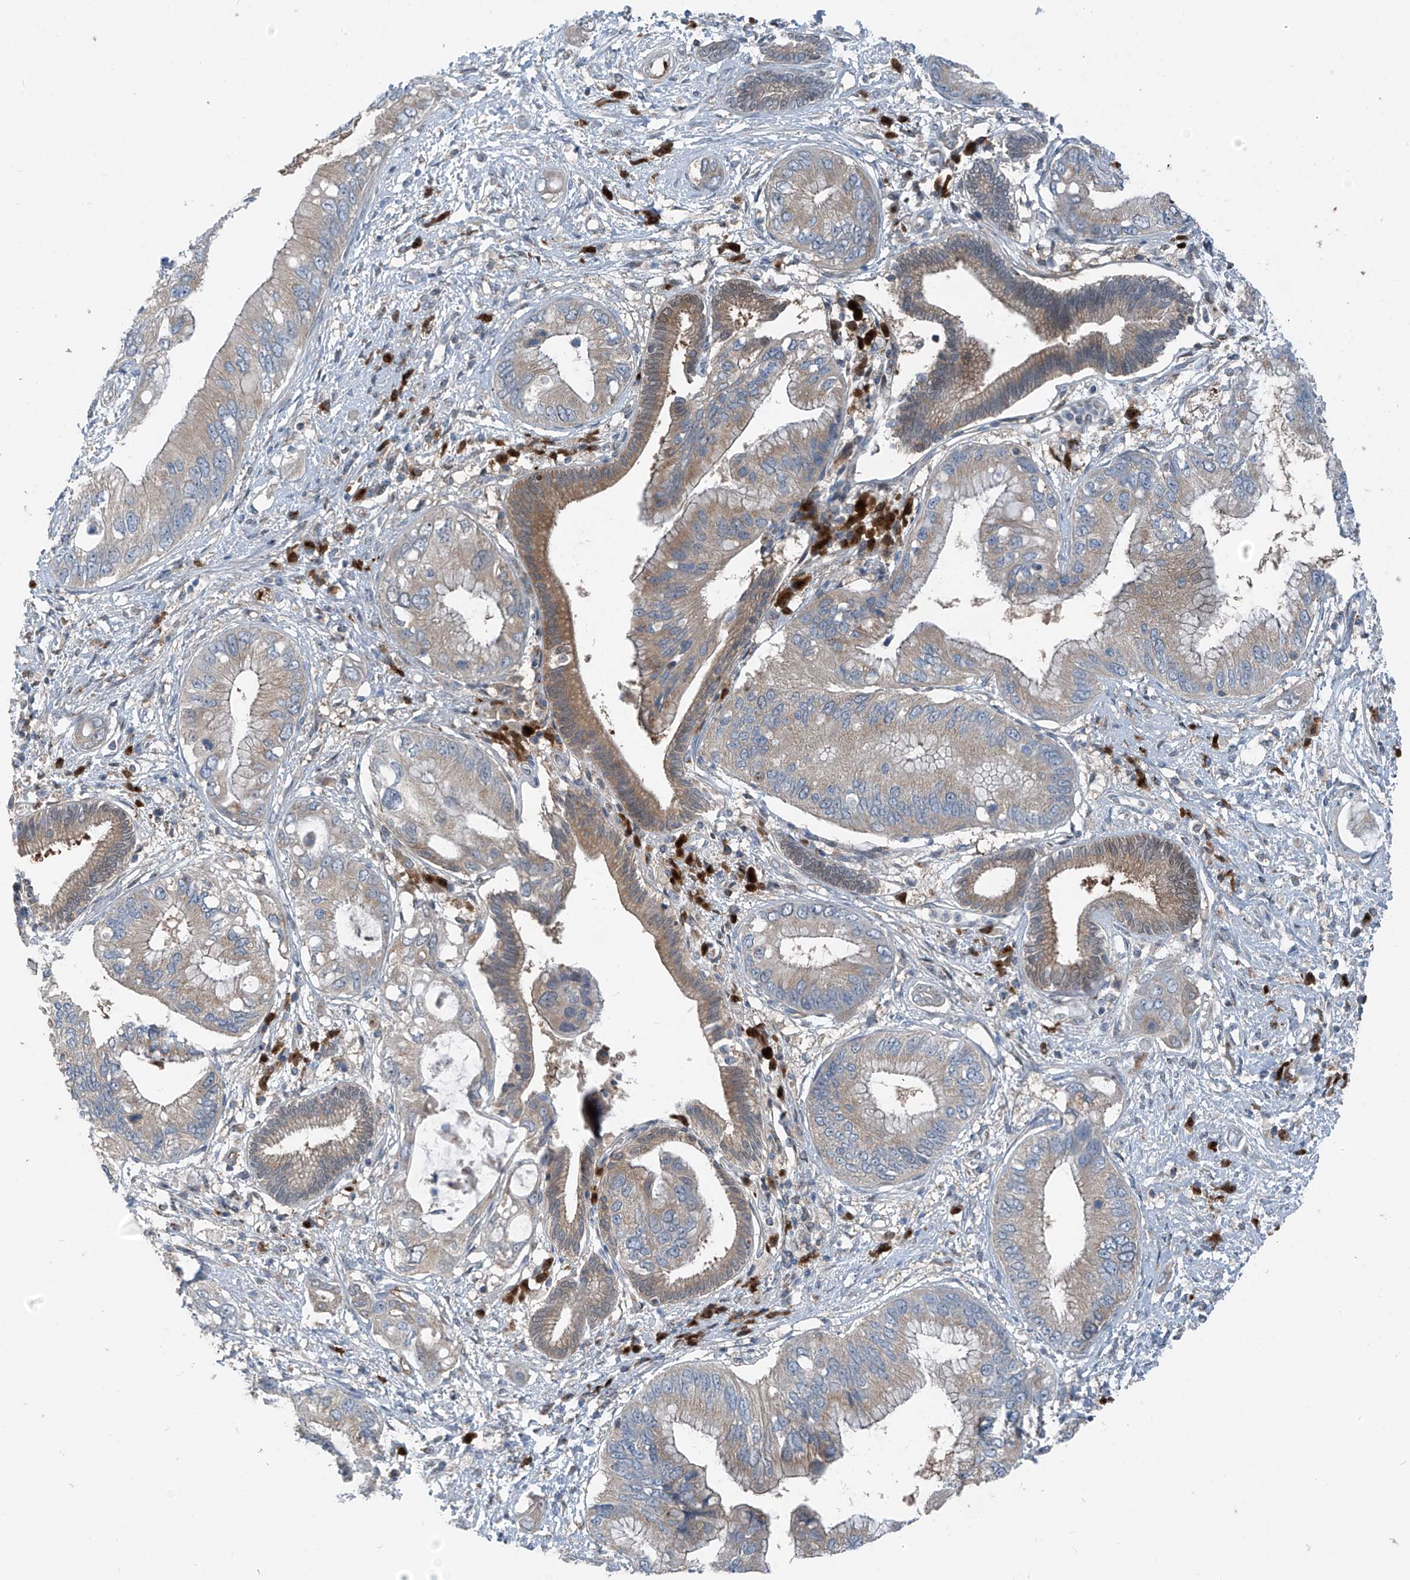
{"staining": {"intensity": "negative", "quantity": "none", "location": "none"}, "tissue": "pancreatic cancer", "cell_type": "Tumor cells", "image_type": "cancer", "snomed": [{"axis": "morphology", "description": "Inflammation, NOS"}, {"axis": "morphology", "description": "Adenocarcinoma, NOS"}, {"axis": "topography", "description": "Pancreas"}], "caption": "Tumor cells are negative for brown protein staining in pancreatic adenocarcinoma.", "gene": "SLC12A6", "patient": {"sex": "female", "age": 56}}